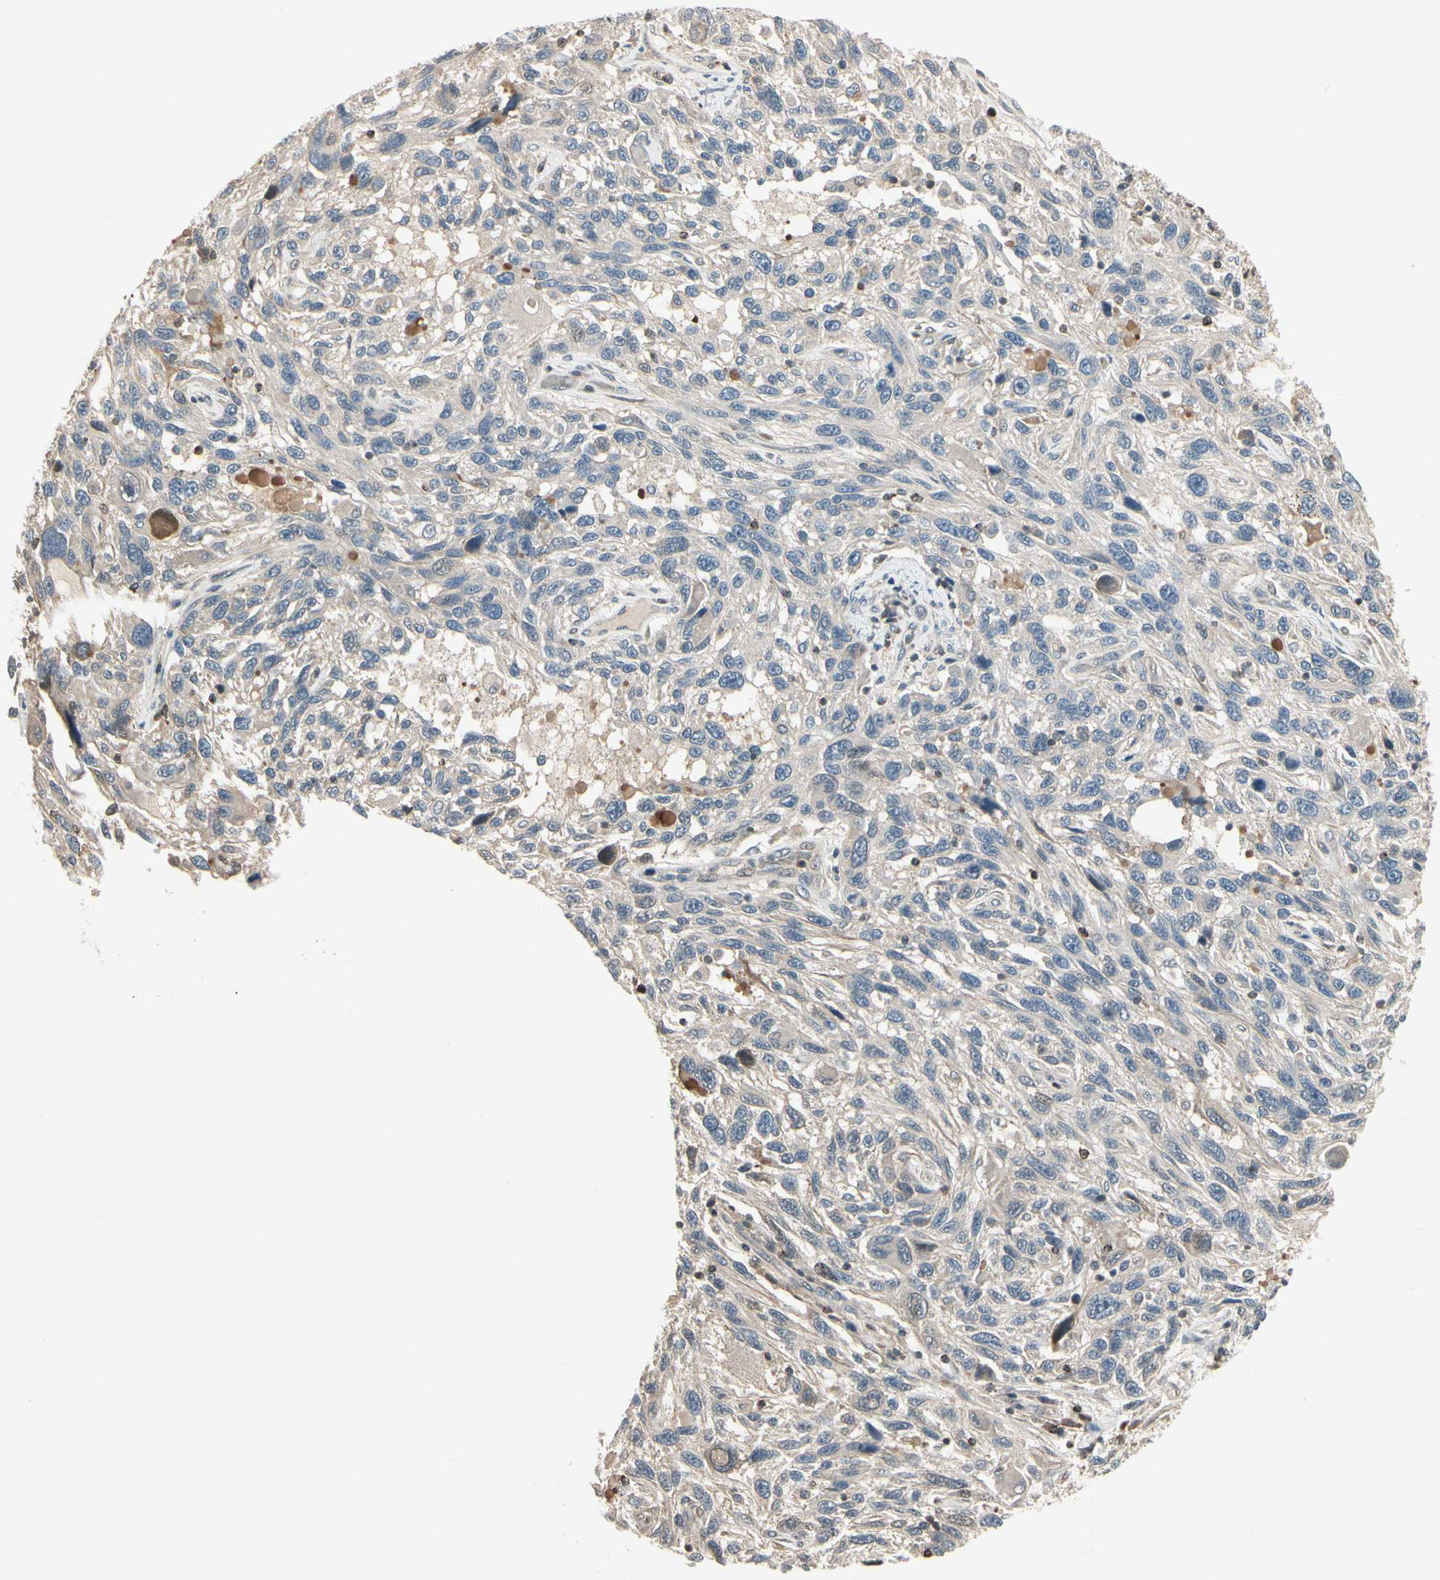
{"staining": {"intensity": "negative", "quantity": "none", "location": "none"}, "tissue": "melanoma", "cell_type": "Tumor cells", "image_type": "cancer", "snomed": [{"axis": "morphology", "description": "Malignant melanoma, NOS"}, {"axis": "topography", "description": "Skin"}], "caption": "The histopathology image shows no staining of tumor cells in melanoma.", "gene": "EVC", "patient": {"sex": "male", "age": 53}}